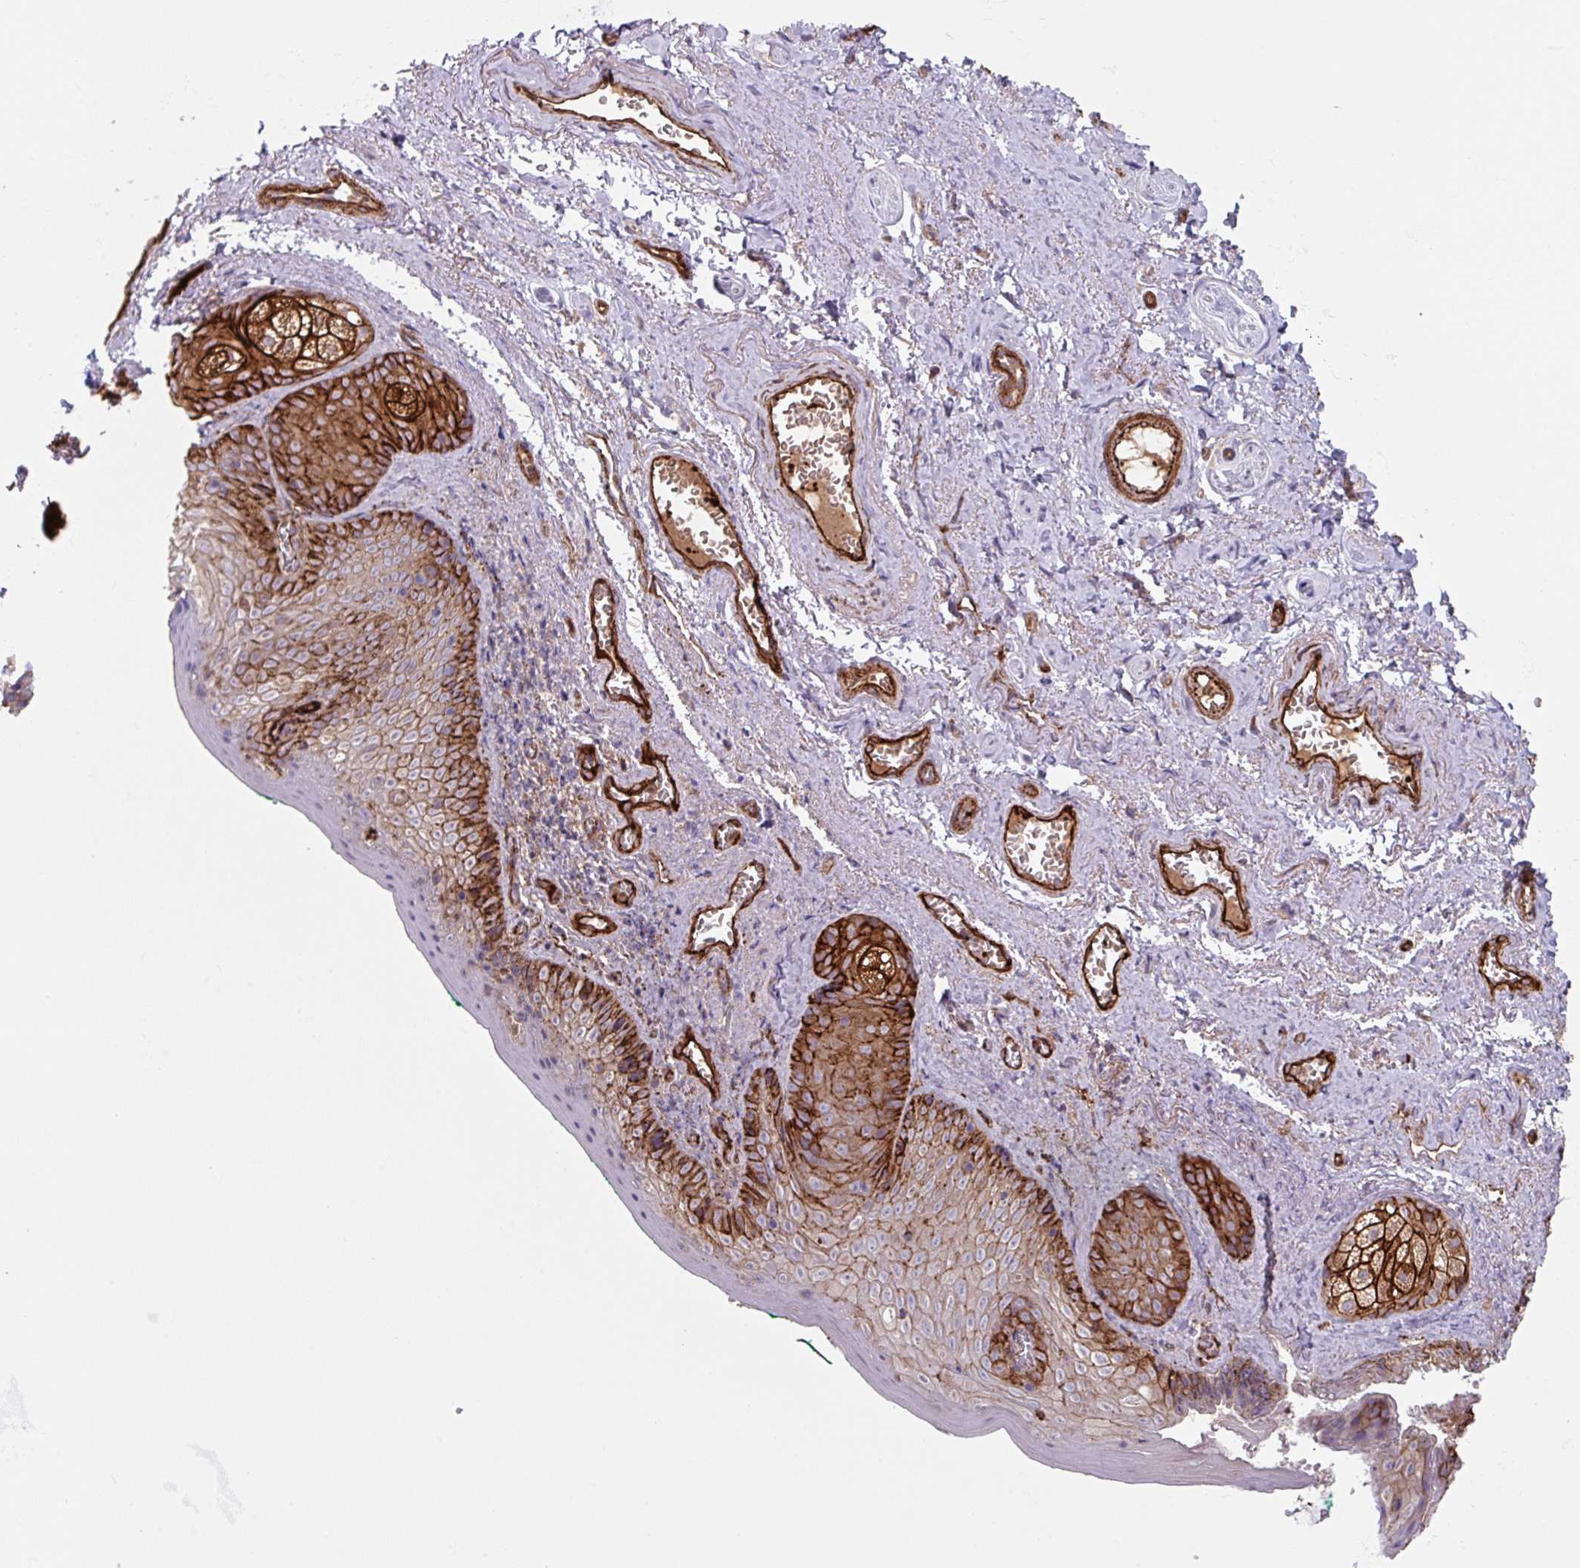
{"staining": {"intensity": "strong", "quantity": "<25%", "location": "cytoplasmic/membranous"}, "tissue": "vagina", "cell_type": "Squamous epithelial cells", "image_type": "normal", "snomed": [{"axis": "morphology", "description": "Normal tissue, NOS"}, {"axis": "topography", "description": "Vulva"}, {"axis": "topography", "description": "Vagina"}, {"axis": "topography", "description": "Peripheral nerve tissue"}], "caption": "IHC image of normal human vagina stained for a protein (brown), which exhibits medium levels of strong cytoplasmic/membranous expression in about <25% of squamous epithelial cells.", "gene": "DHFR2", "patient": {"sex": "female", "age": 66}}